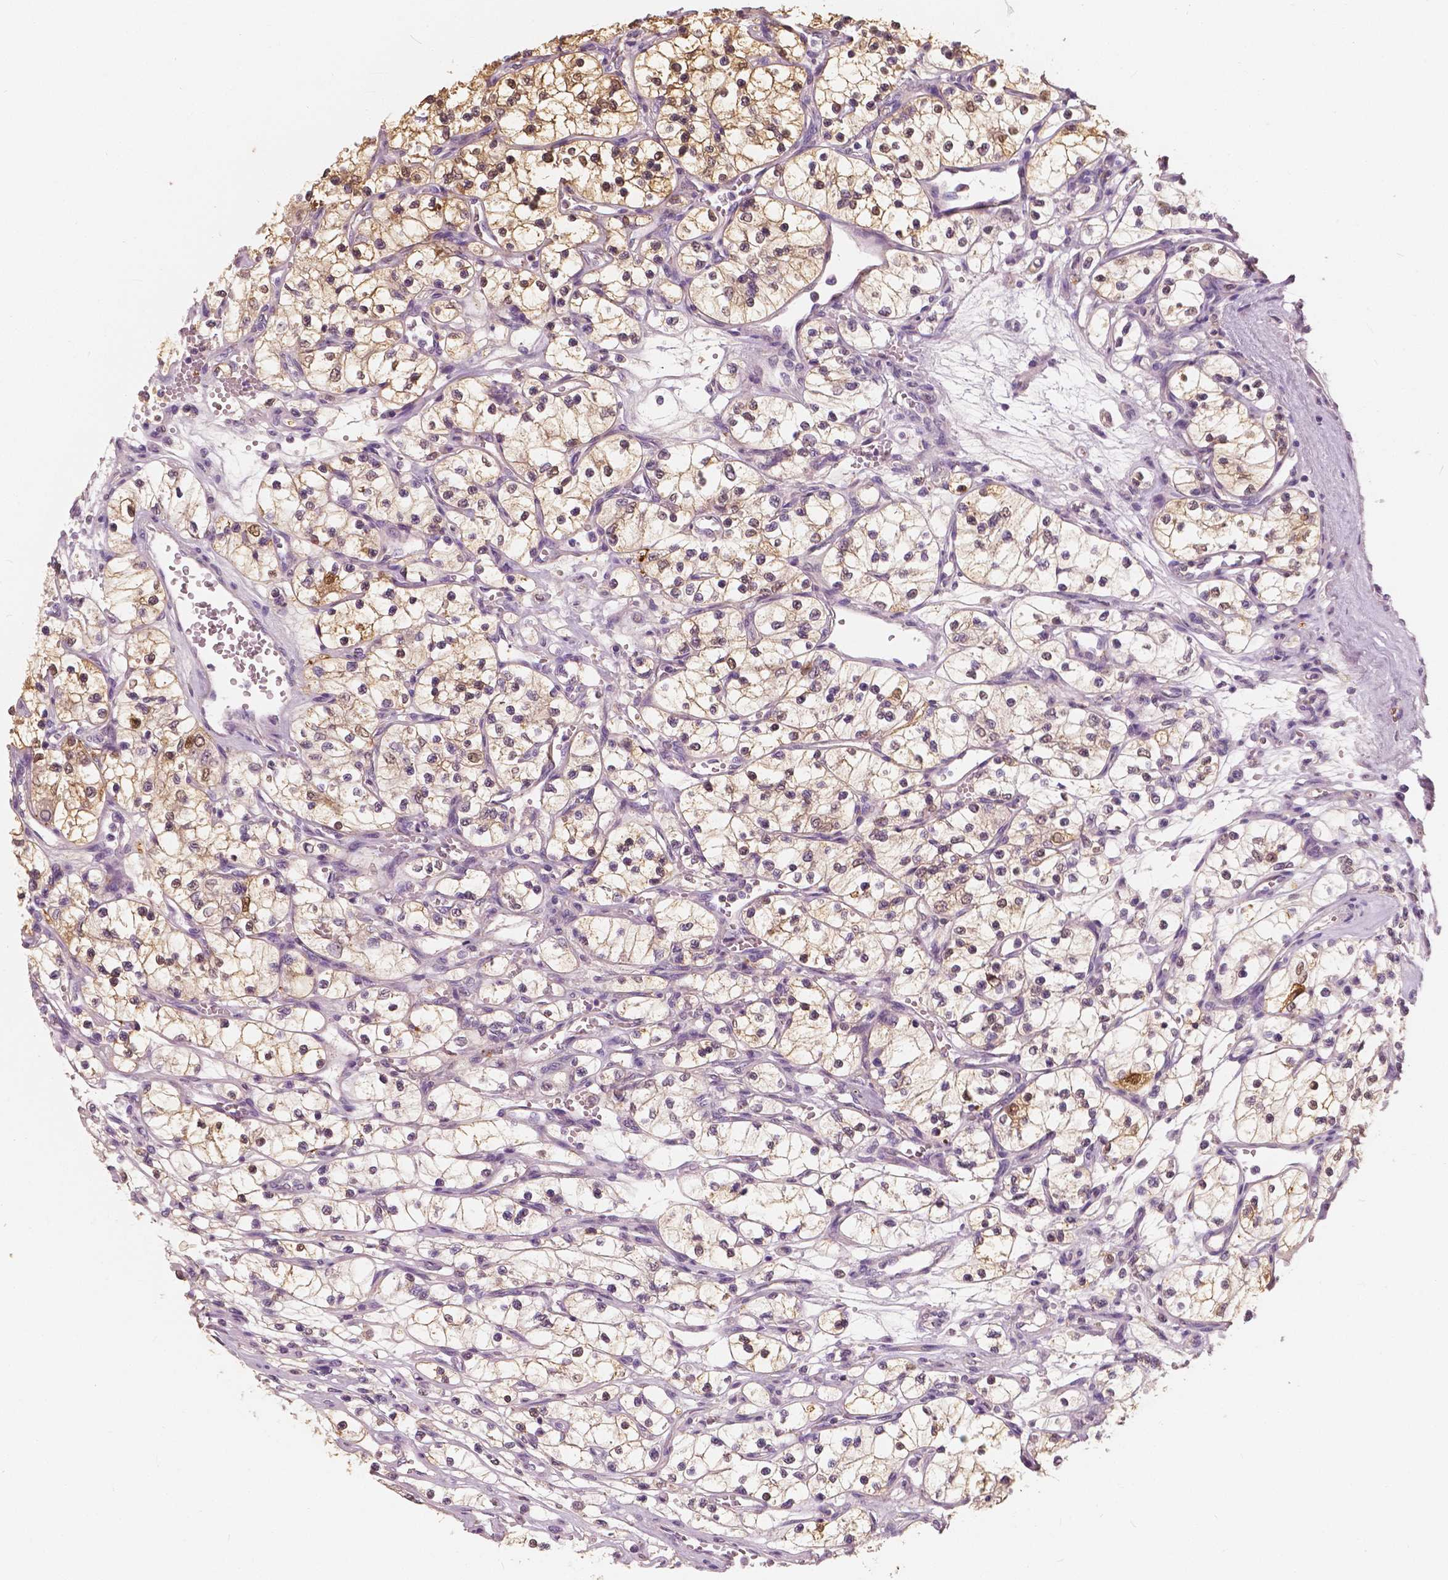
{"staining": {"intensity": "moderate", "quantity": "25%-75%", "location": "cytoplasmic/membranous,nuclear"}, "tissue": "renal cancer", "cell_type": "Tumor cells", "image_type": "cancer", "snomed": [{"axis": "morphology", "description": "Adenocarcinoma, NOS"}, {"axis": "topography", "description": "Kidney"}], "caption": "Immunohistochemistry image of neoplastic tissue: renal adenocarcinoma stained using immunohistochemistry (IHC) displays medium levels of moderate protein expression localized specifically in the cytoplasmic/membranous and nuclear of tumor cells, appearing as a cytoplasmic/membranous and nuclear brown color.", "gene": "SAT2", "patient": {"sex": "female", "age": 69}}